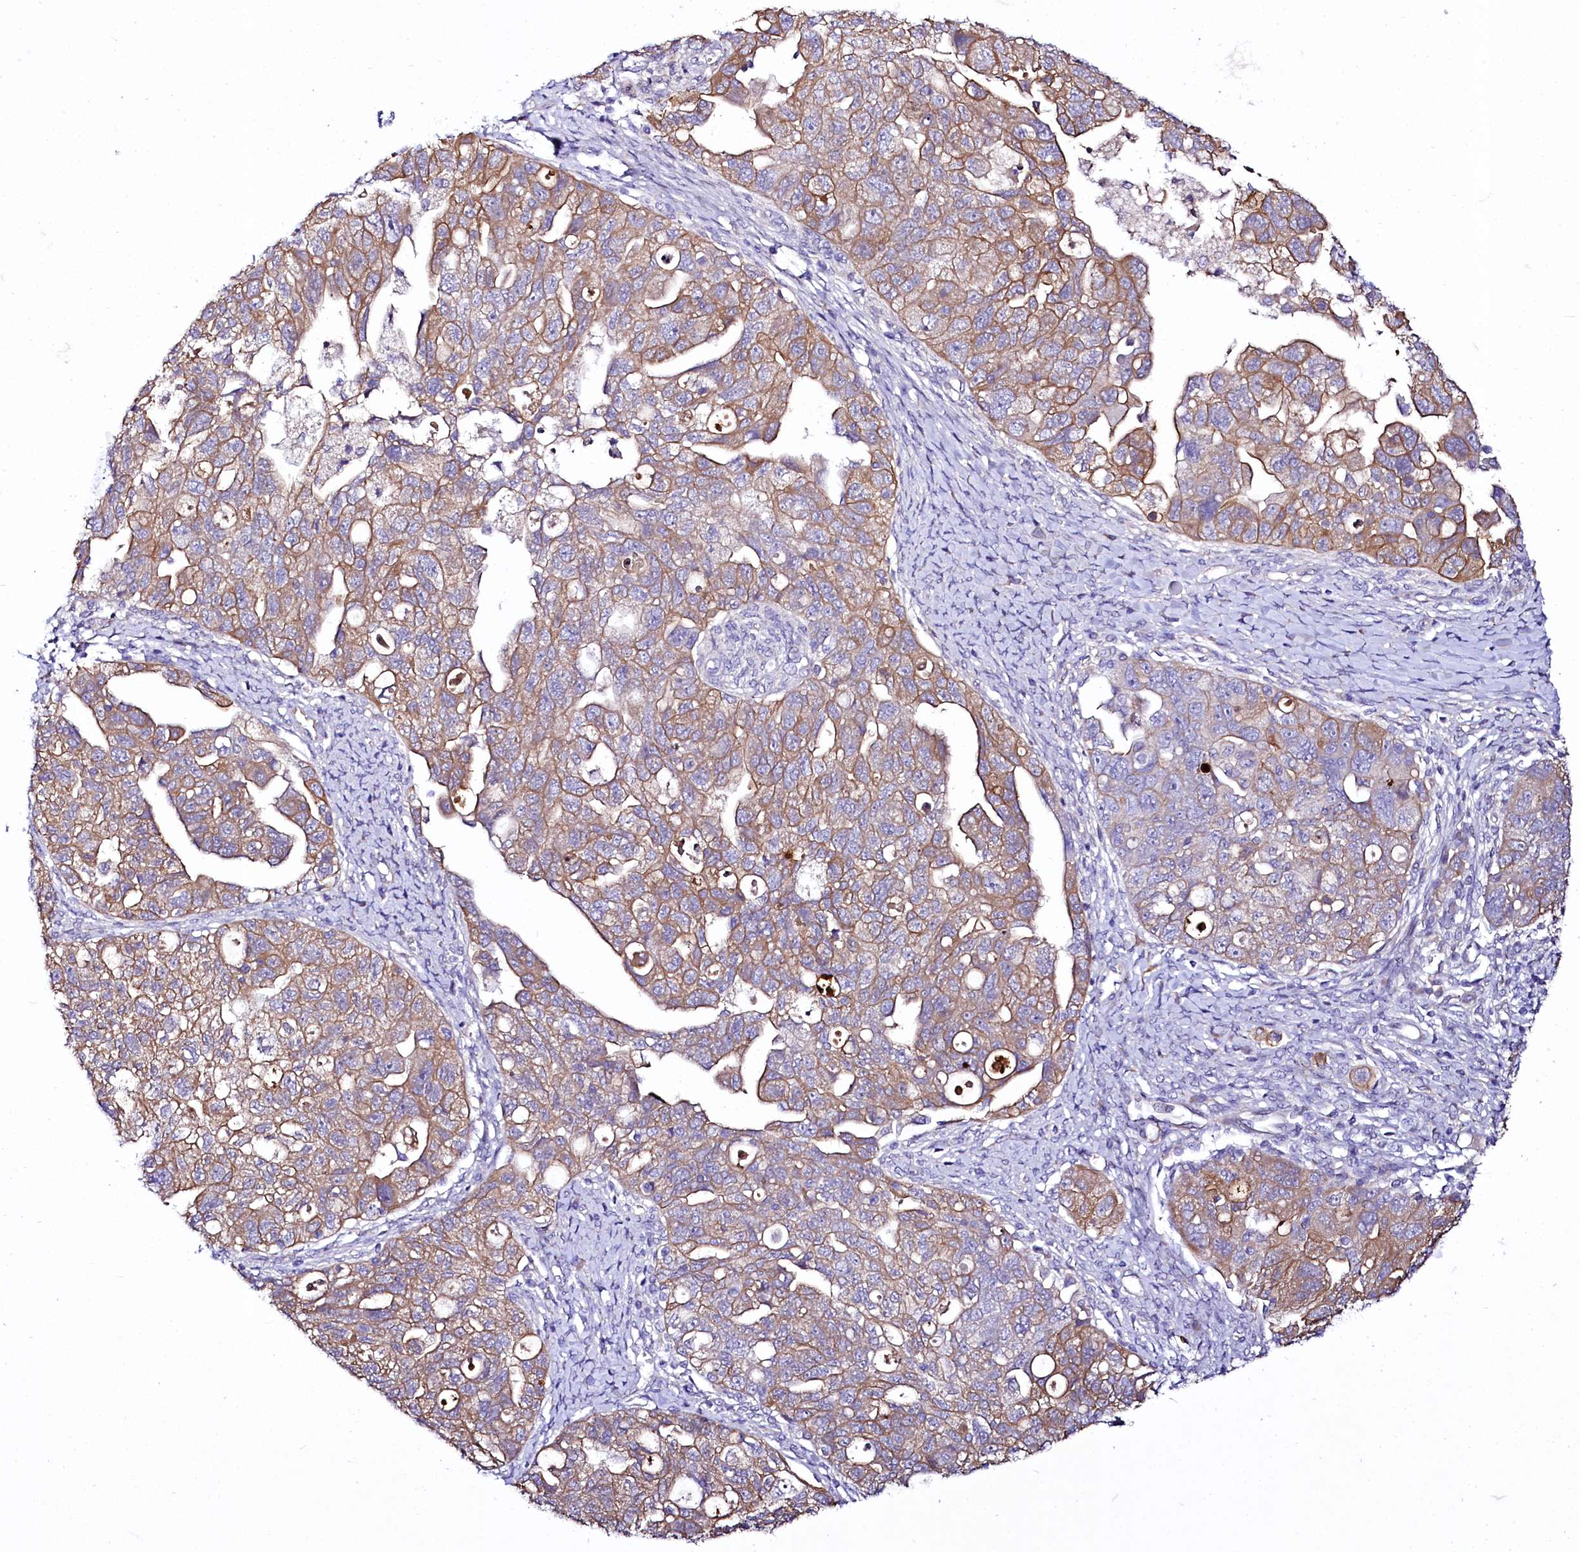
{"staining": {"intensity": "moderate", "quantity": "25%-75%", "location": "cytoplasmic/membranous"}, "tissue": "ovarian cancer", "cell_type": "Tumor cells", "image_type": "cancer", "snomed": [{"axis": "morphology", "description": "Carcinoma, NOS"}, {"axis": "morphology", "description": "Cystadenocarcinoma, serous, NOS"}, {"axis": "topography", "description": "Ovary"}], "caption": "Ovarian cancer (serous cystadenocarcinoma) tissue demonstrates moderate cytoplasmic/membranous staining in about 25%-75% of tumor cells, visualized by immunohistochemistry.", "gene": "ZC3H12C", "patient": {"sex": "female", "age": 69}}